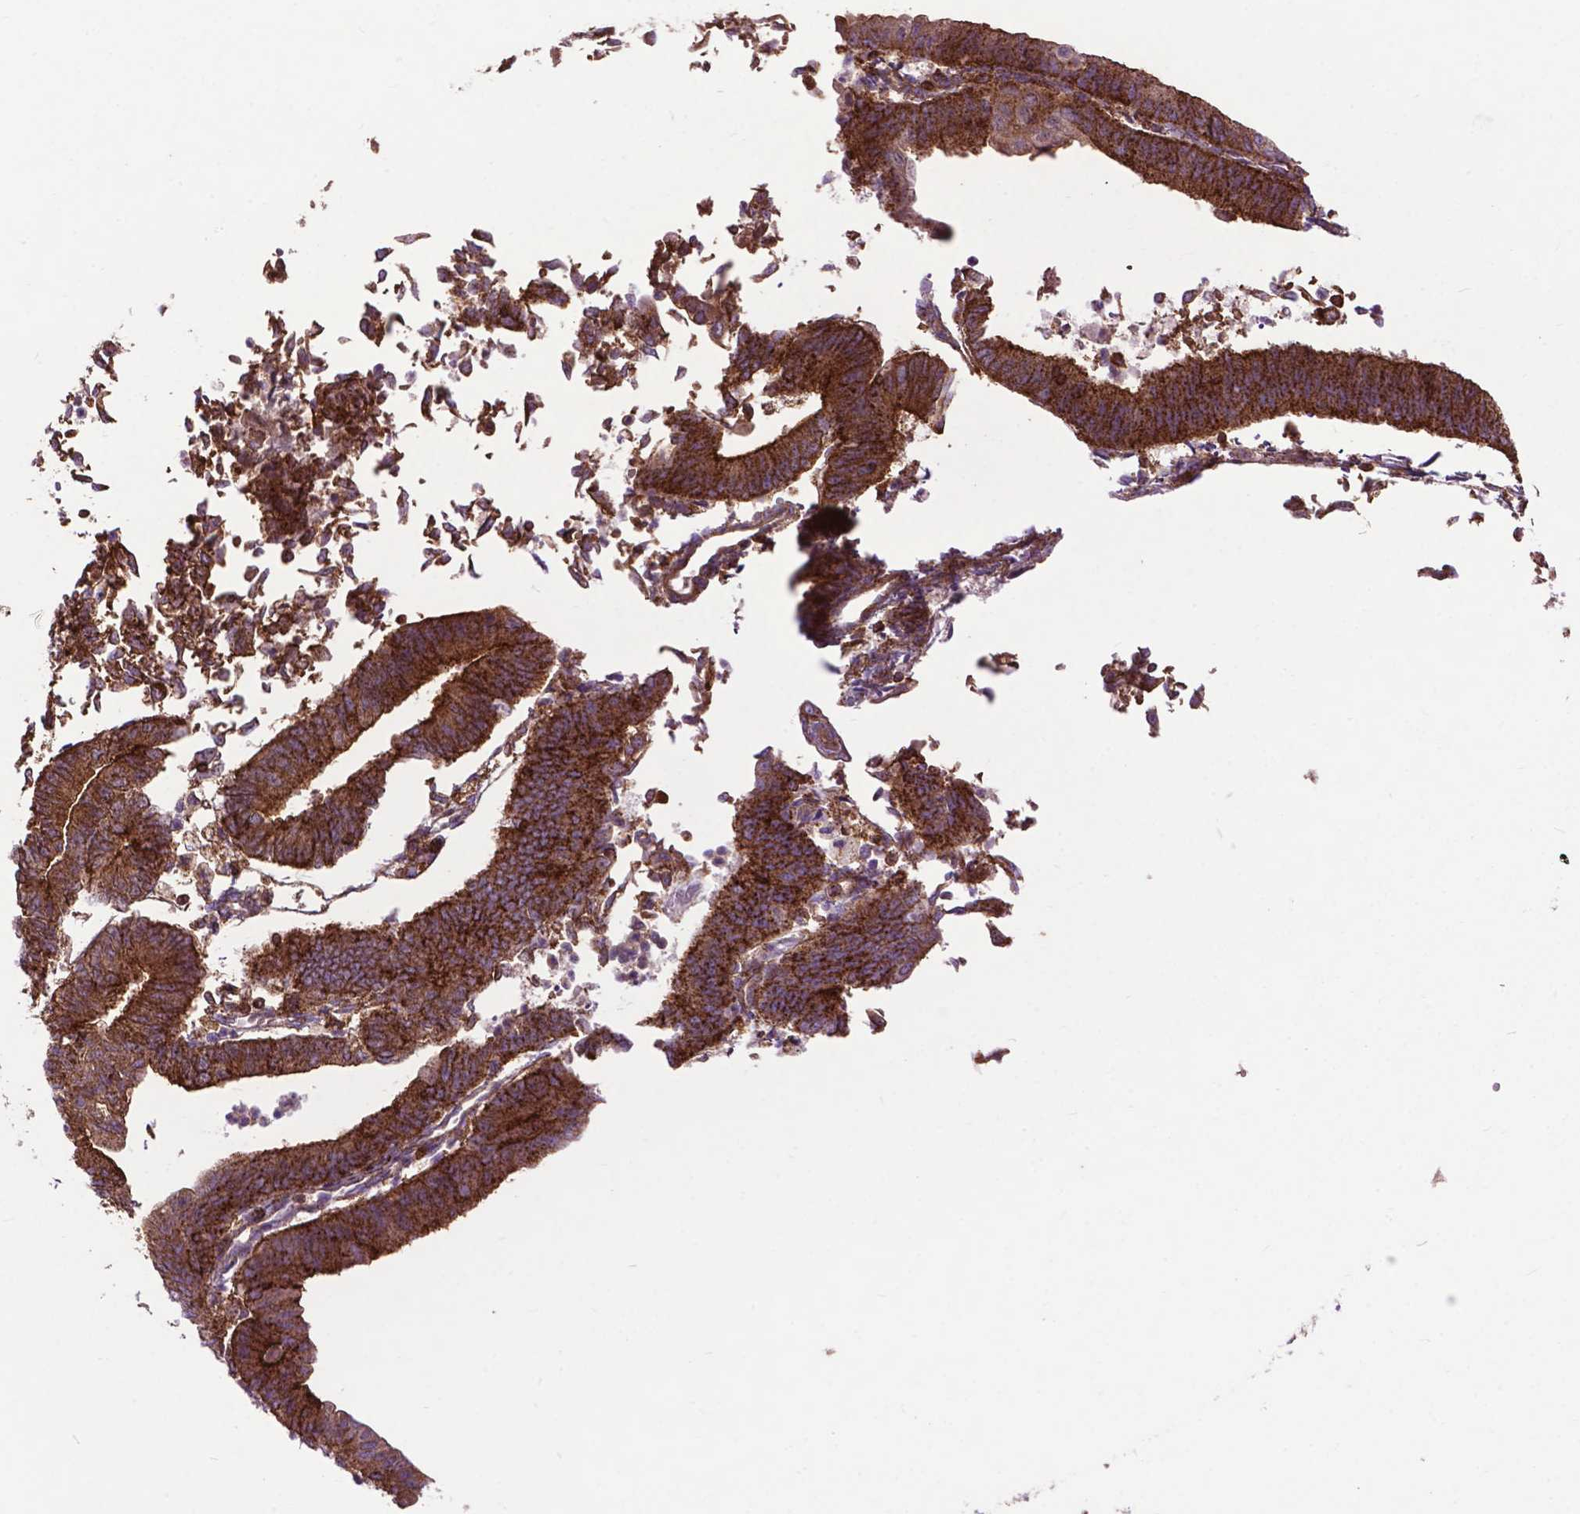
{"staining": {"intensity": "strong", "quantity": ">75%", "location": "cytoplasmic/membranous"}, "tissue": "endometrial cancer", "cell_type": "Tumor cells", "image_type": "cancer", "snomed": [{"axis": "morphology", "description": "Adenocarcinoma, NOS"}, {"axis": "topography", "description": "Endometrium"}], "caption": "Endometrial adenocarcinoma stained with a brown dye displays strong cytoplasmic/membranous positive positivity in approximately >75% of tumor cells.", "gene": "CHMP4A", "patient": {"sex": "female", "age": 65}}